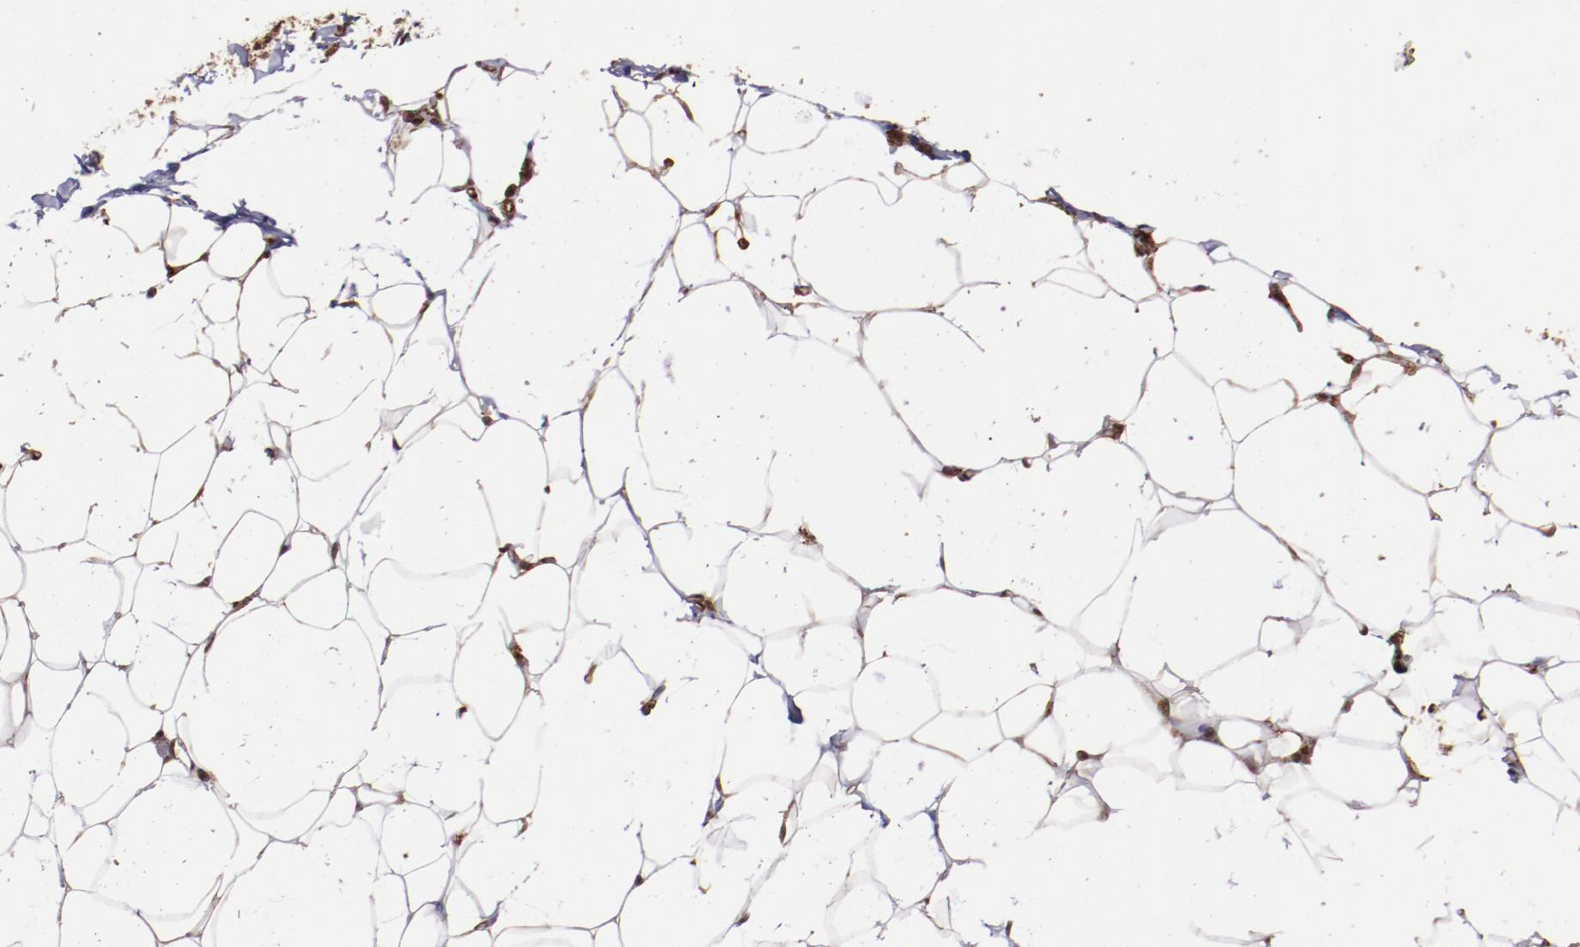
{"staining": {"intensity": "moderate", "quantity": "25%-75%", "location": "cytoplasmic/membranous,nuclear"}, "tissue": "adipose tissue", "cell_type": "Adipocytes", "image_type": "normal", "snomed": [{"axis": "morphology", "description": "Normal tissue, NOS"}, {"axis": "topography", "description": "Soft tissue"}], "caption": "IHC (DAB (3,3'-diaminobenzidine)) staining of benign human adipose tissue displays moderate cytoplasmic/membranous,nuclear protein expression in about 25%-75% of adipocytes.", "gene": "EIF4ENIF1", "patient": {"sex": "male", "age": 26}}